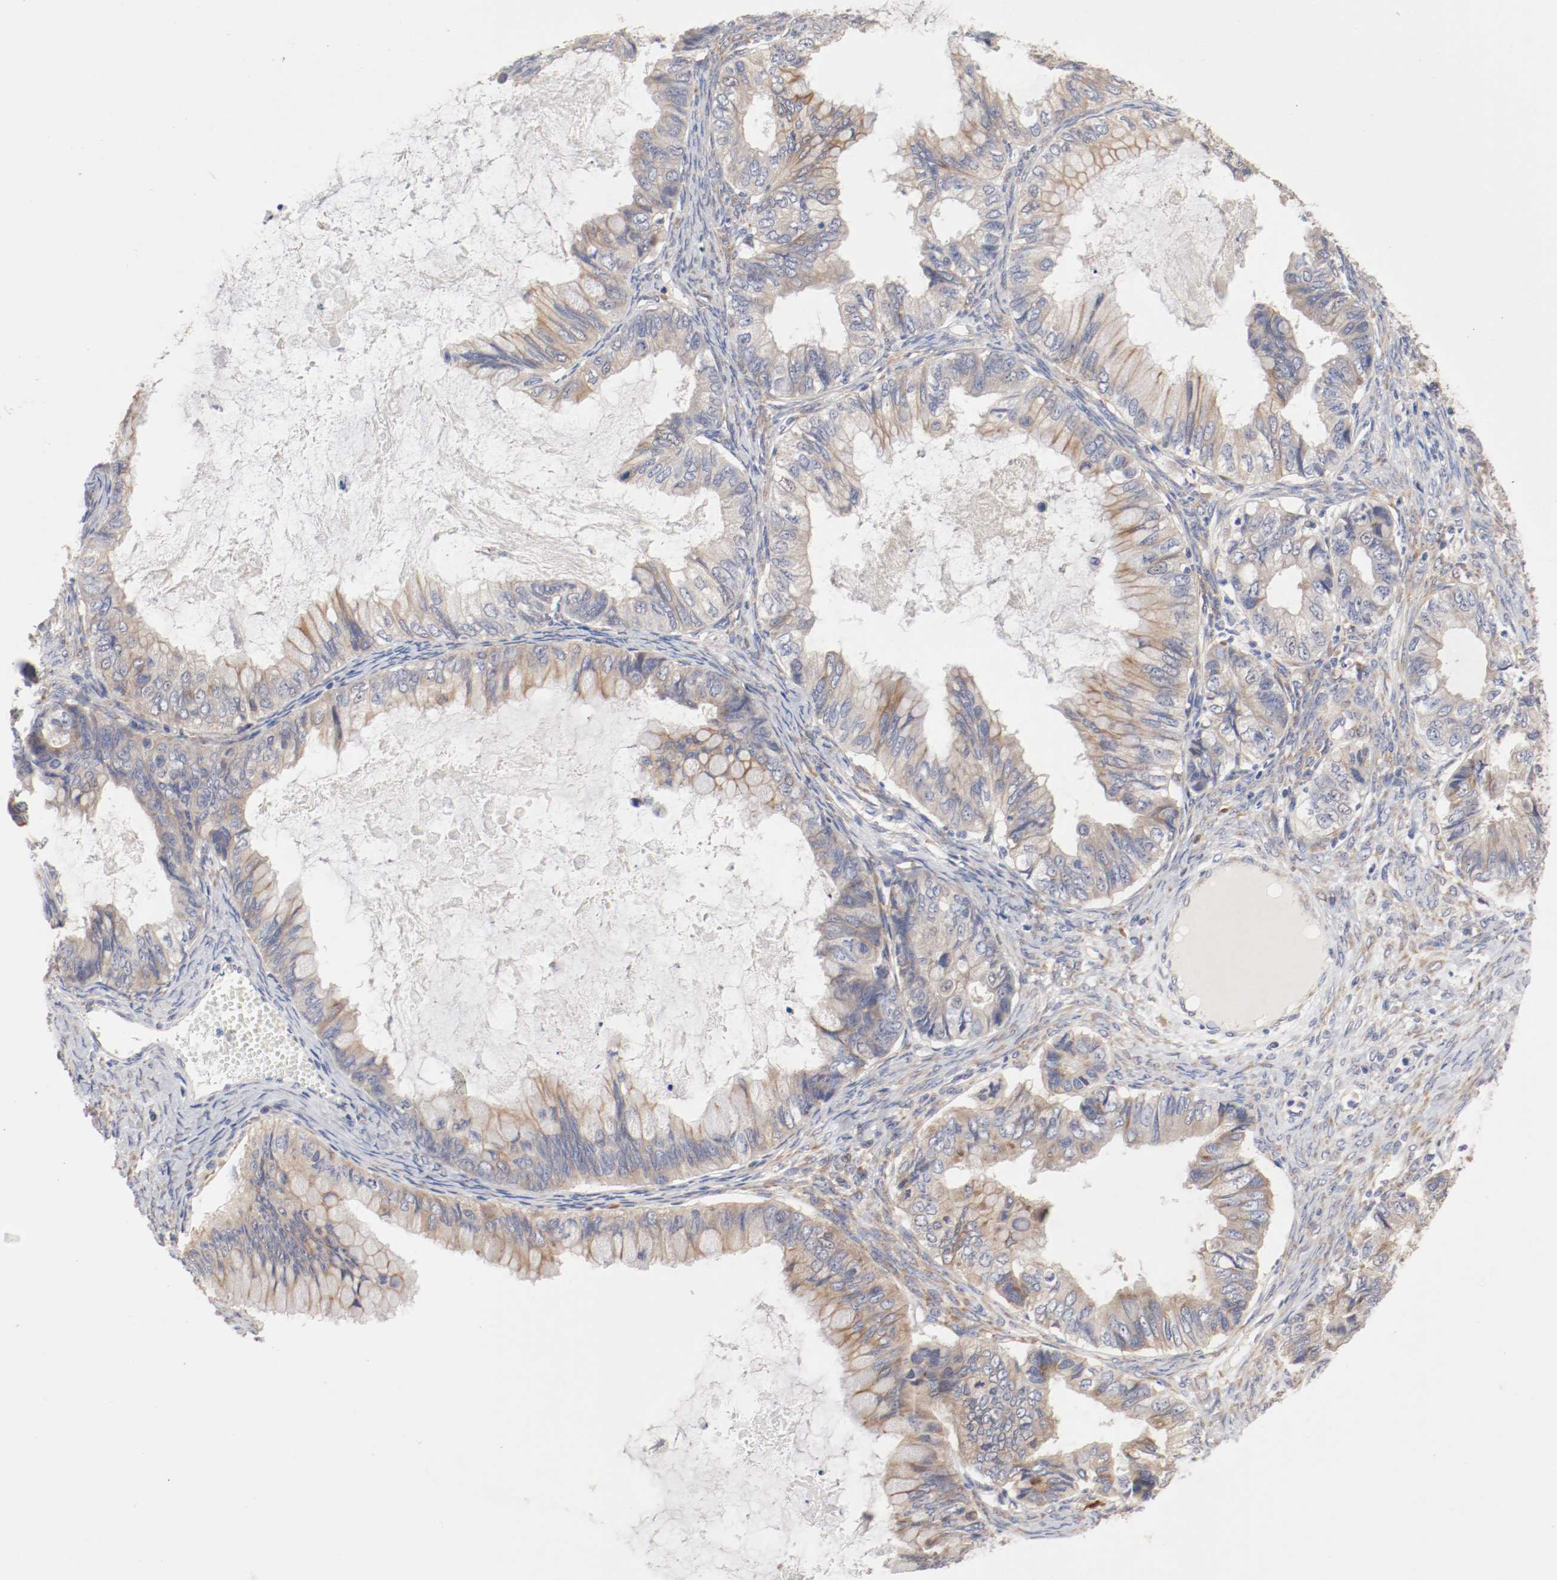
{"staining": {"intensity": "weak", "quantity": ">75%", "location": "cytoplasmic/membranous"}, "tissue": "ovarian cancer", "cell_type": "Tumor cells", "image_type": "cancer", "snomed": [{"axis": "morphology", "description": "Cystadenocarcinoma, mucinous, NOS"}, {"axis": "topography", "description": "Ovary"}], "caption": "DAB (3,3'-diaminobenzidine) immunohistochemical staining of human ovarian cancer (mucinous cystadenocarcinoma) exhibits weak cytoplasmic/membranous protein expression in approximately >75% of tumor cells.", "gene": "FKBP3", "patient": {"sex": "female", "age": 80}}